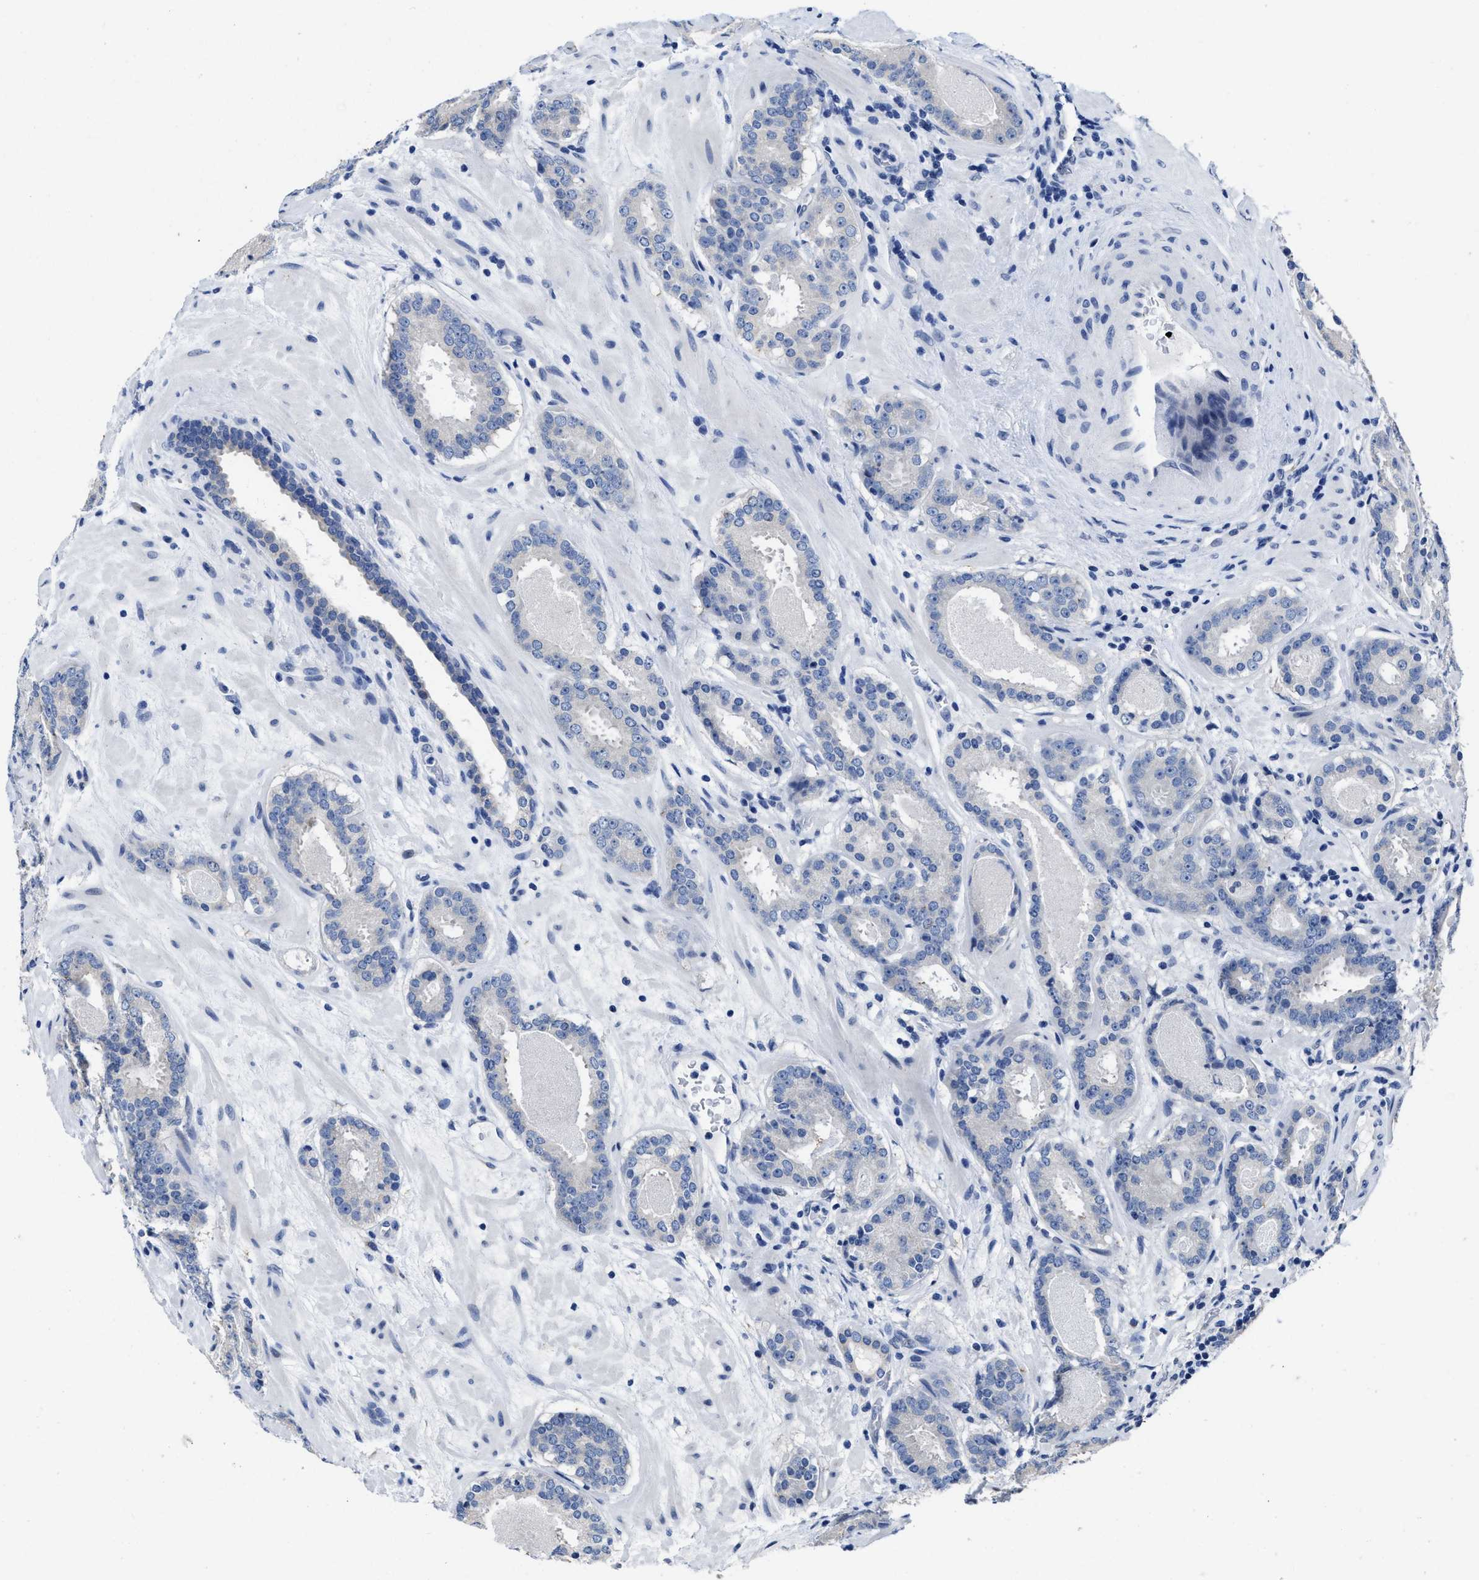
{"staining": {"intensity": "negative", "quantity": "none", "location": "none"}, "tissue": "prostate cancer", "cell_type": "Tumor cells", "image_type": "cancer", "snomed": [{"axis": "morphology", "description": "Adenocarcinoma, Low grade"}, {"axis": "topography", "description": "Prostate"}], "caption": "Immunohistochemistry micrograph of prostate cancer stained for a protein (brown), which reveals no positivity in tumor cells.", "gene": "HOOK1", "patient": {"sex": "male", "age": 69}}